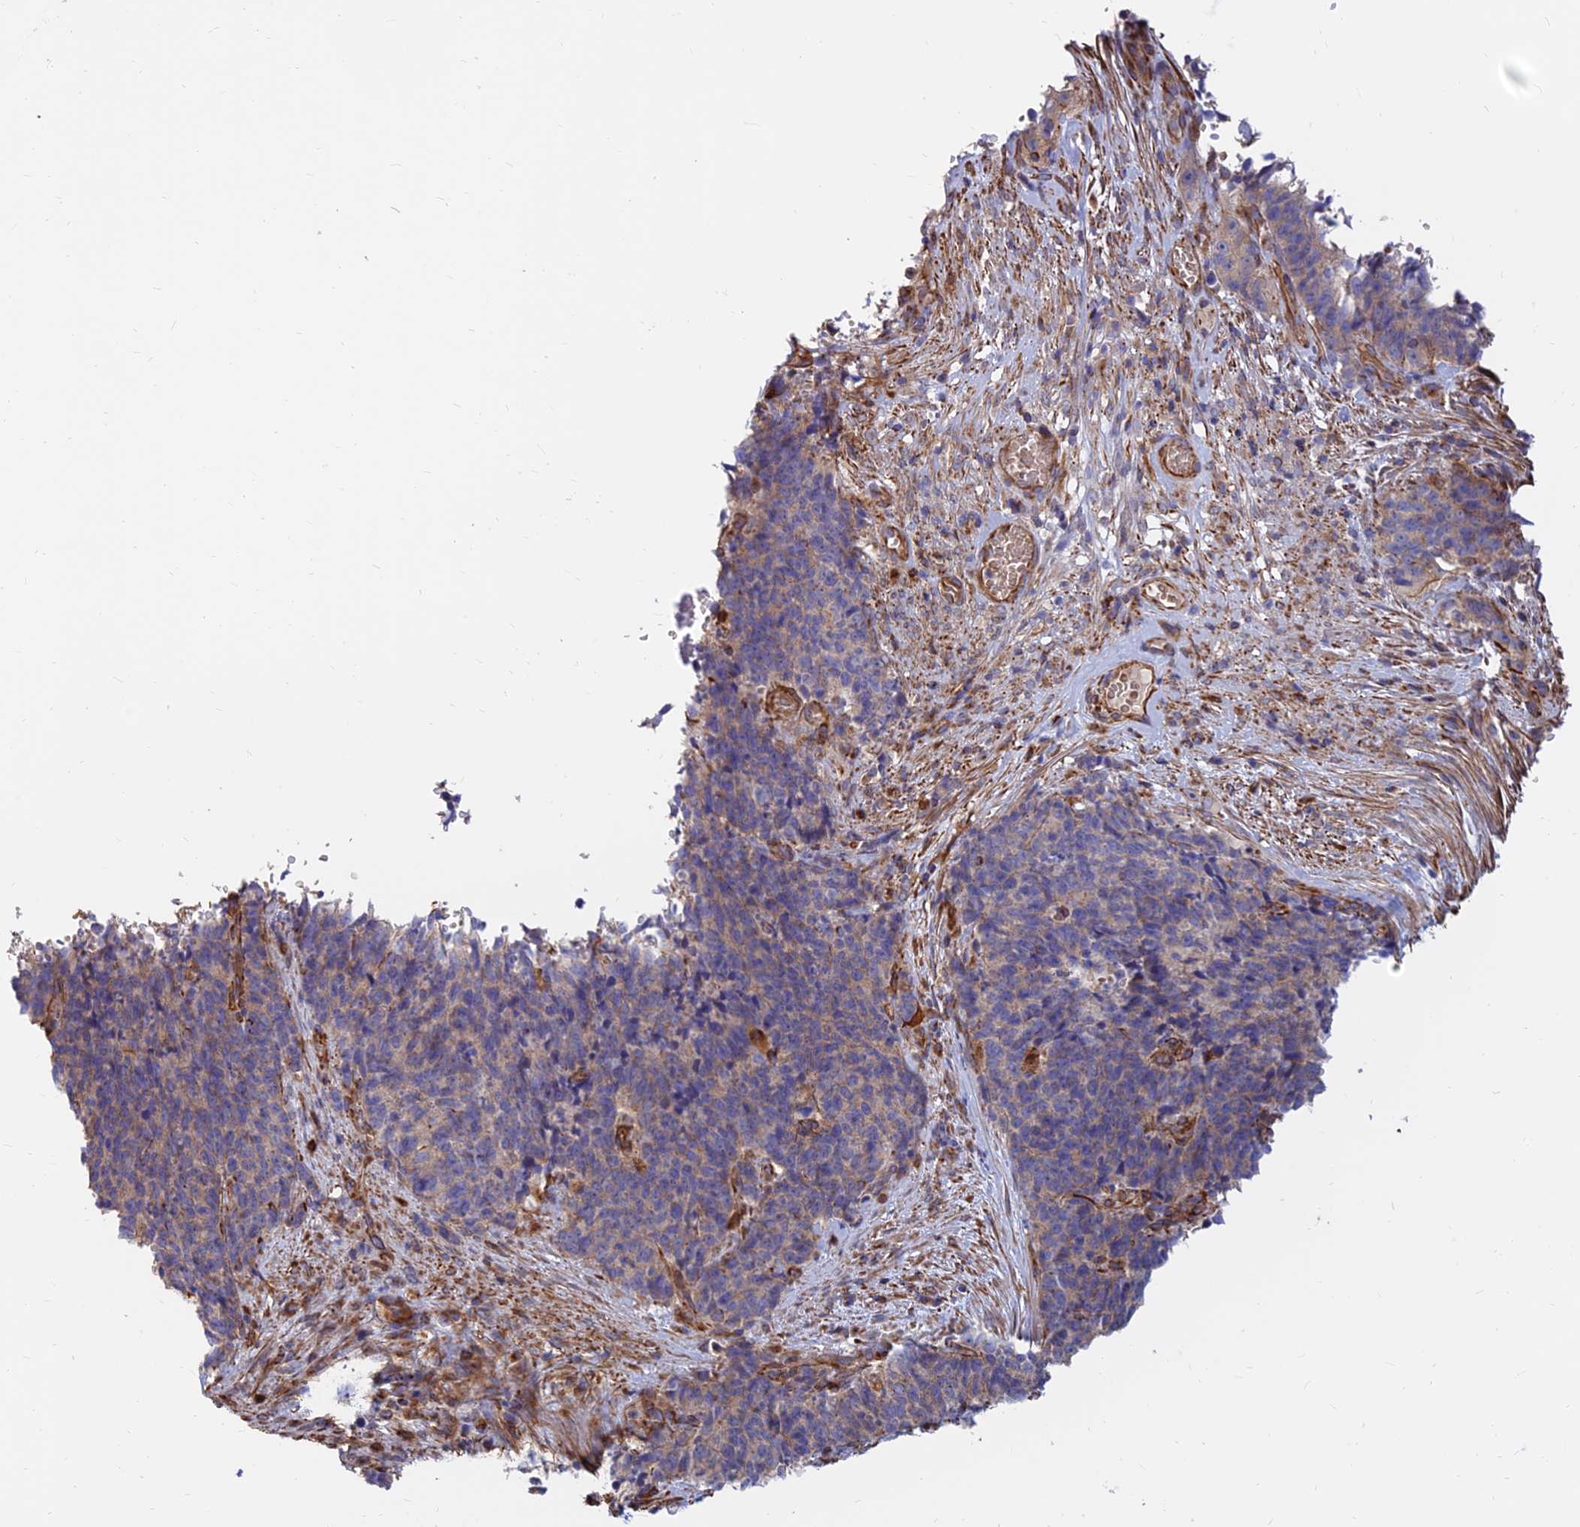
{"staining": {"intensity": "weak", "quantity": "<25%", "location": "cytoplasmic/membranous"}, "tissue": "cervical cancer", "cell_type": "Tumor cells", "image_type": "cancer", "snomed": [{"axis": "morphology", "description": "Squamous cell carcinoma, NOS"}, {"axis": "topography", "description": "Cervix"}], "caption": "The immunohistochemistry (IHC) micrograph has no significant staining in tumor cells of squamous cell carcinoma (cervical) tissue.", "gene": "CDK18", "patient": {"sex": "female", "age": 29}}